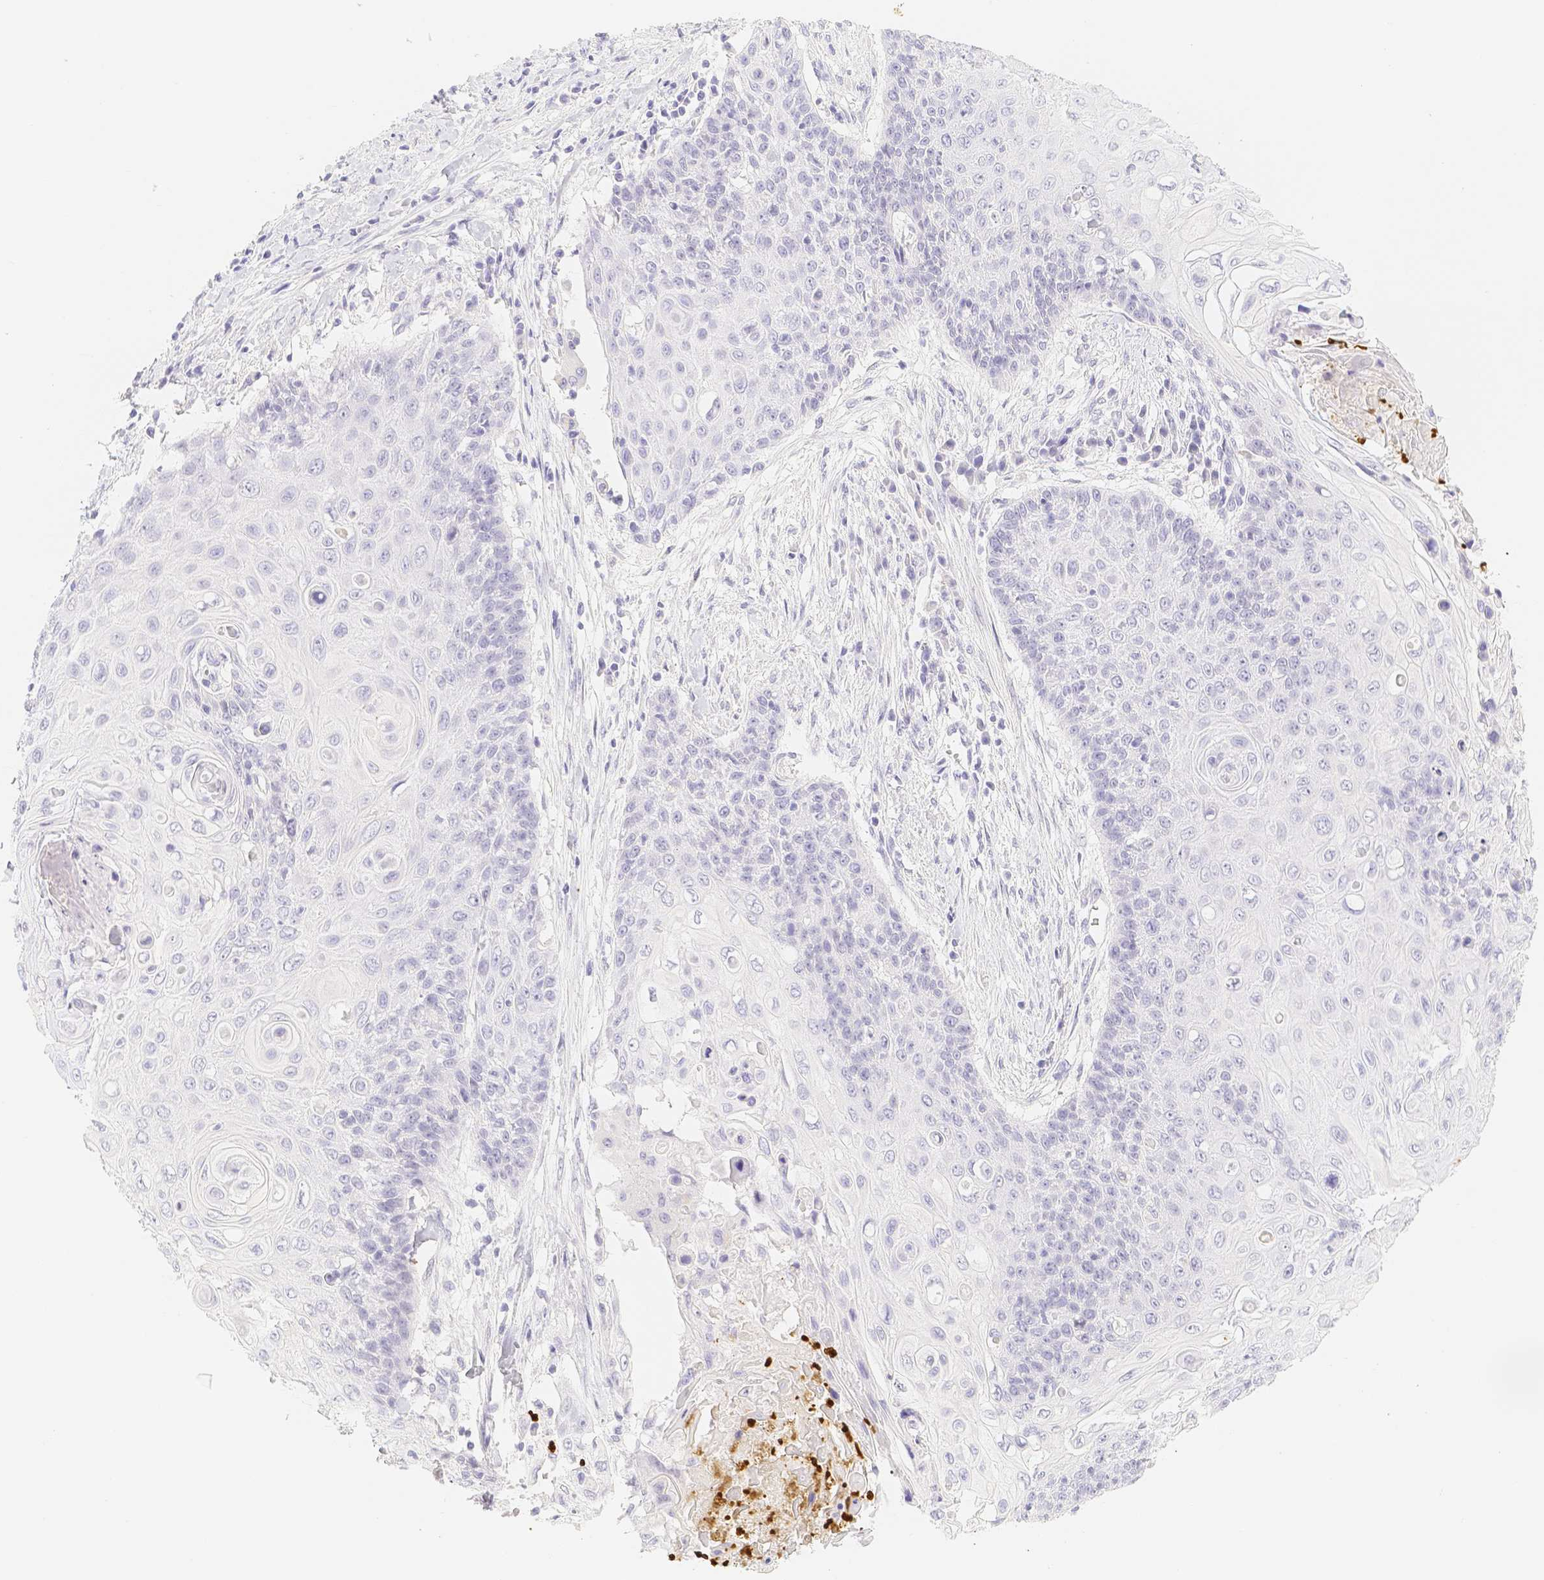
{"staining": {"intensity": "negative", "quantity": "none", "location": "none"}, "tissue": "cervical cancer", "cell_type": "Tumor cells", "image_type": "cancer", "snomed": [{"axis": "morphology", "description": "Squamous cell carcinoma, NOS"}, {"axis": "topography", "description": "Cervix"}], "caption": "Tumor cells are negative for protein expression in human cervical squamous cell carcinoma.", "gene": "PADI4", "patient": {"sex": "female", "age": 39}}